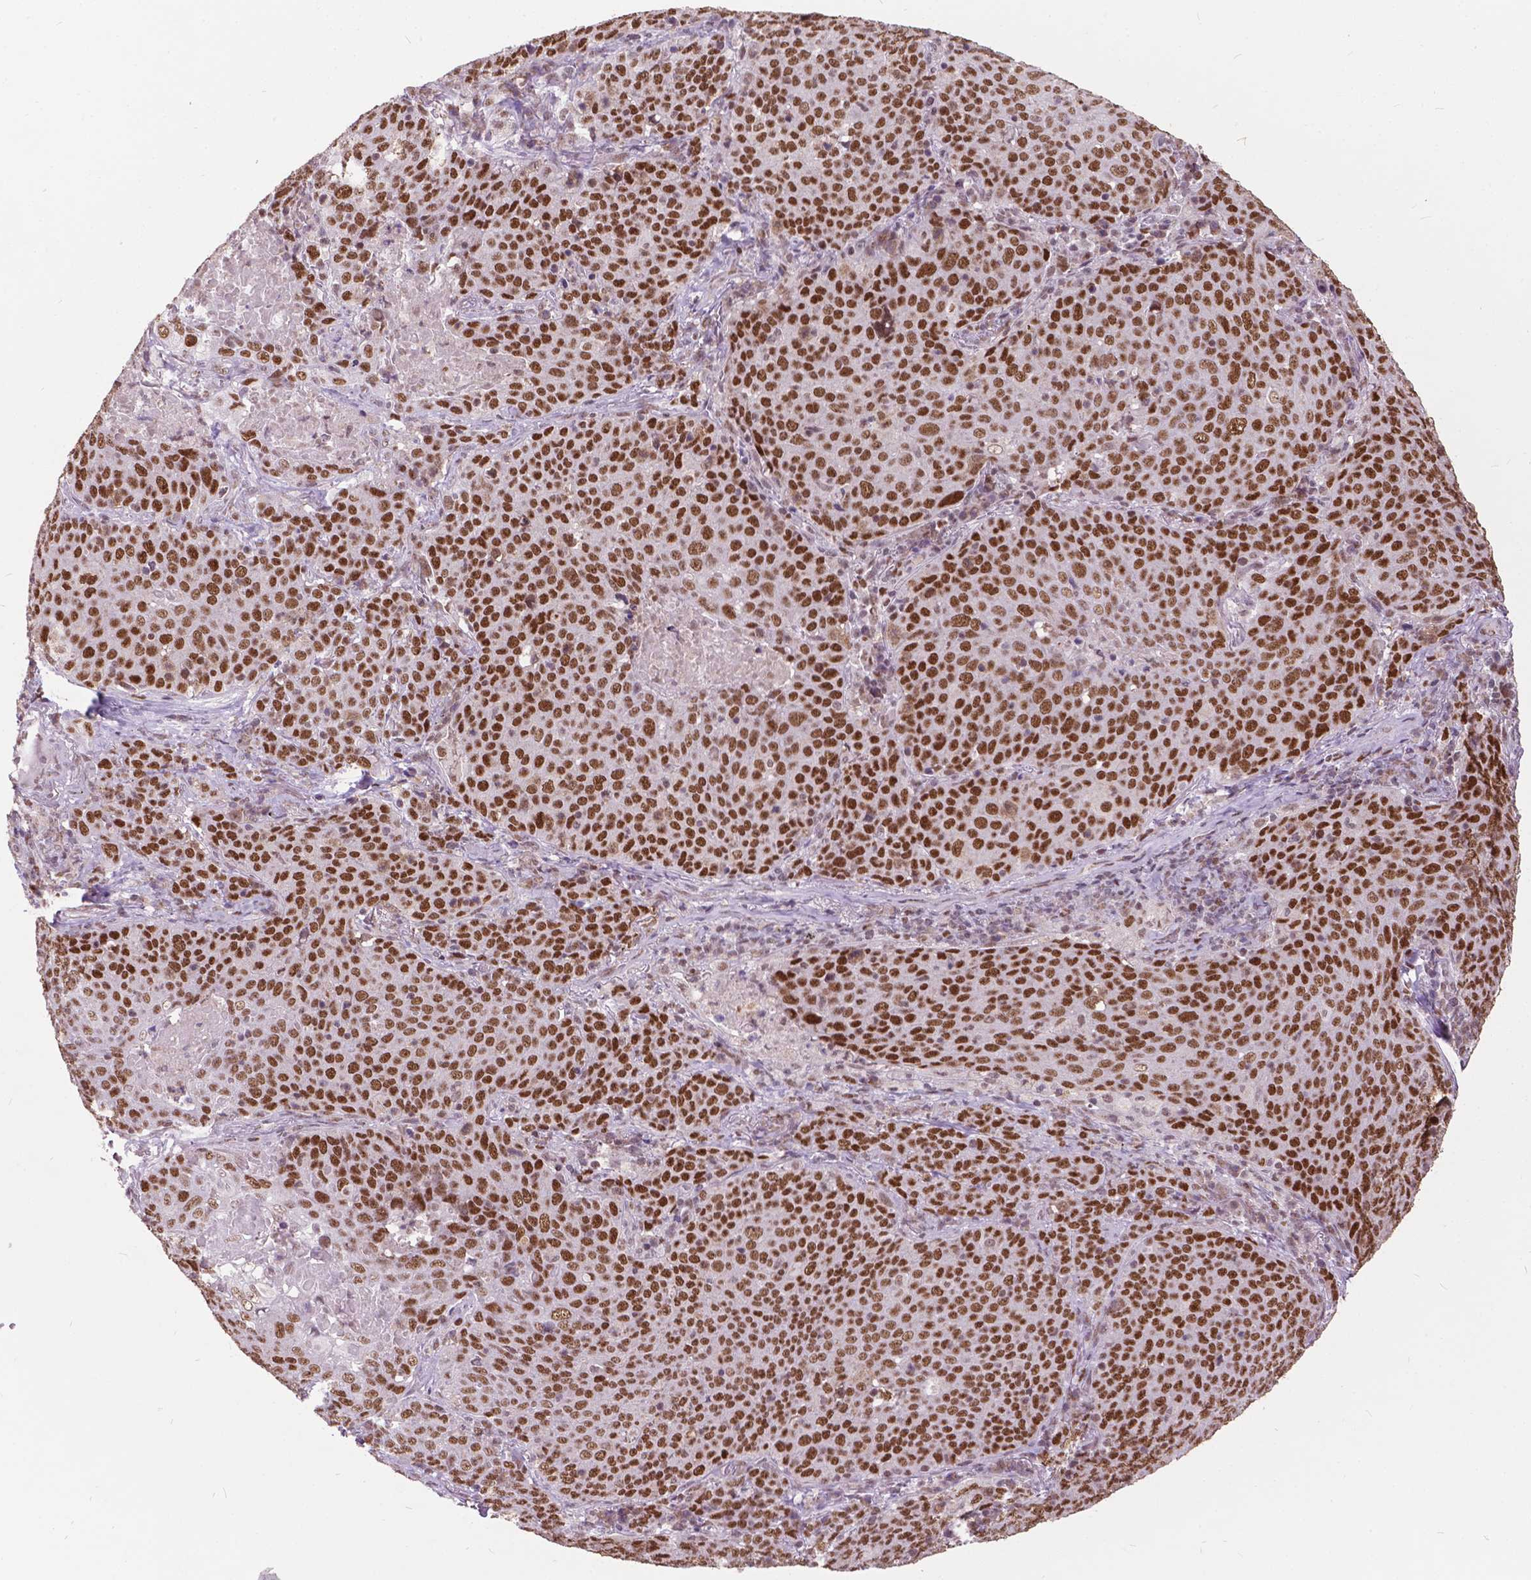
{"staining": {"intensity": "strong", "quantity": ">75%", "location": "nuclear"}, "tissue": "lung cancer", "cell_type": "Tumor cells", "image_type": "cancer", "snomed": [{"axis": "morphology", "description": "Squamous cell carcinoma, NOS"}, {"axis": "topography", "description": "Lung"}], "caption": "A brown stain shows strong nuclear staining of a protein in human lung cancer (squamous cell carcinoma) tumor cells.", "gene": "MSH2", "patient": {"sex": "male", "age": 82}}